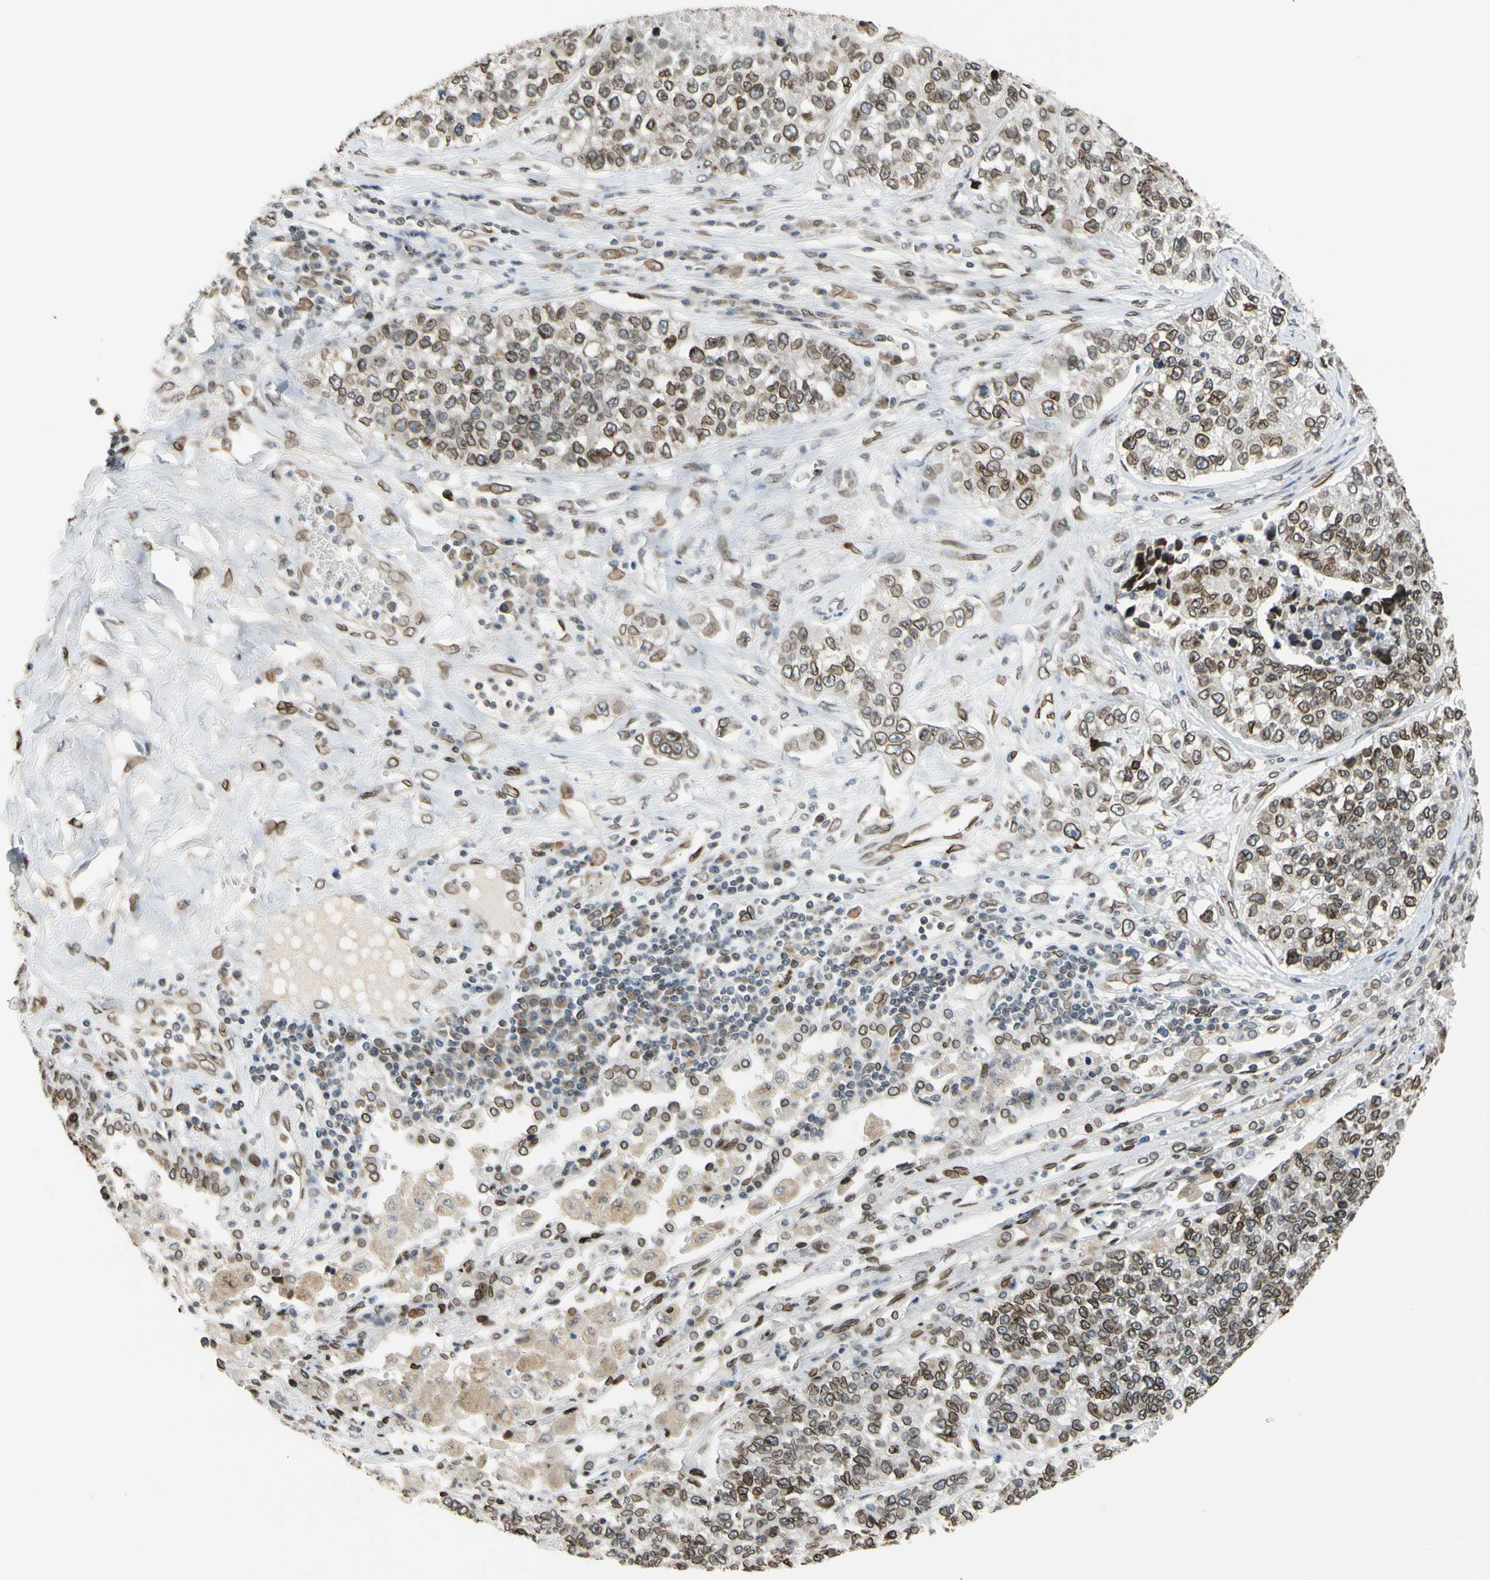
{"staining": {"intensity": "strong", "quantity": ">75%", "location": "cytoplasmic/membranous,nuclear"}, "tissue": "lung cancer", "cell_type": "Tumor cells", "image_type": "cancer", "snomed": [{"axis": "morphology", "description": "Adenocarcinoma, NOS"}, {"axis": "topography", "description": "Lung"}], "caption": "Protein expression analysis of lung adenocarcinoma displays strong cytoplasmic/membranous and nuclear staining in about >75% of tumor cells.", "gene": "SUN1", "patient": {"sex": "male", "age": 49}}